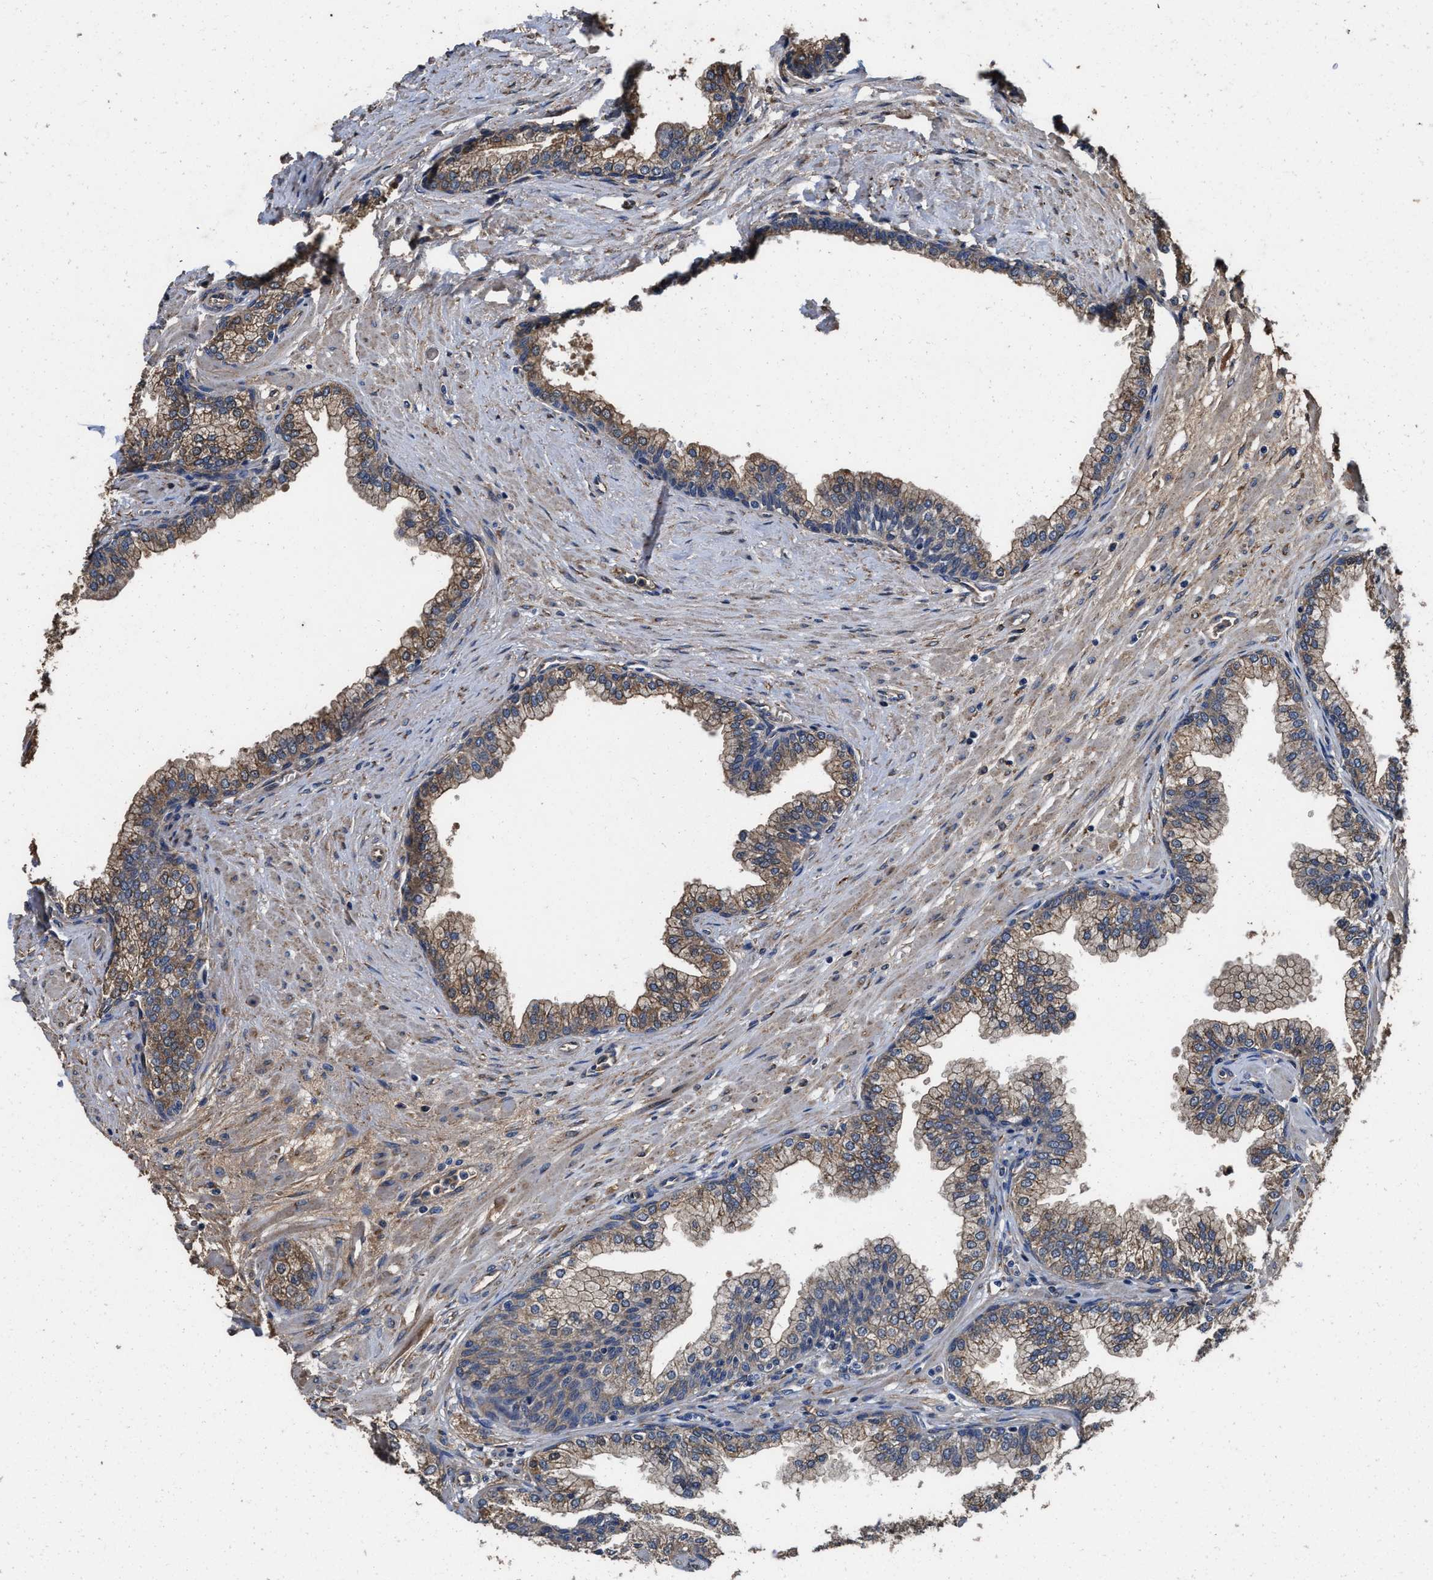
{"staining": {"intensity": "moderate", "quantity": ">75%", "location": "cytoplasmic/membranous"}, "tissue": "prostate", "cell_type": "Glandular cells", "image_type": "normal", "snomed": [{"axis": "morphology", "description": "Normal tissue, NOS"}, {"axis": "morphology", "description": "Urothelial carcinoma, Low grade"}, {"axis": "topography", "description": "Urinary bladder"}, {"axis": "topography", "description": "Prostate"}], "caption": "High-magnification brightfield microscopy of unremarkable prostate stained with DAB (brown) and counterstained with hematoxylin (blue). glandular cells exhibit moderate cytoplasmic/membranous expression is appreciated in approximately>75% of cells.", "gene": "IDNK", "patient": {"sex": "male", "age": 60}}